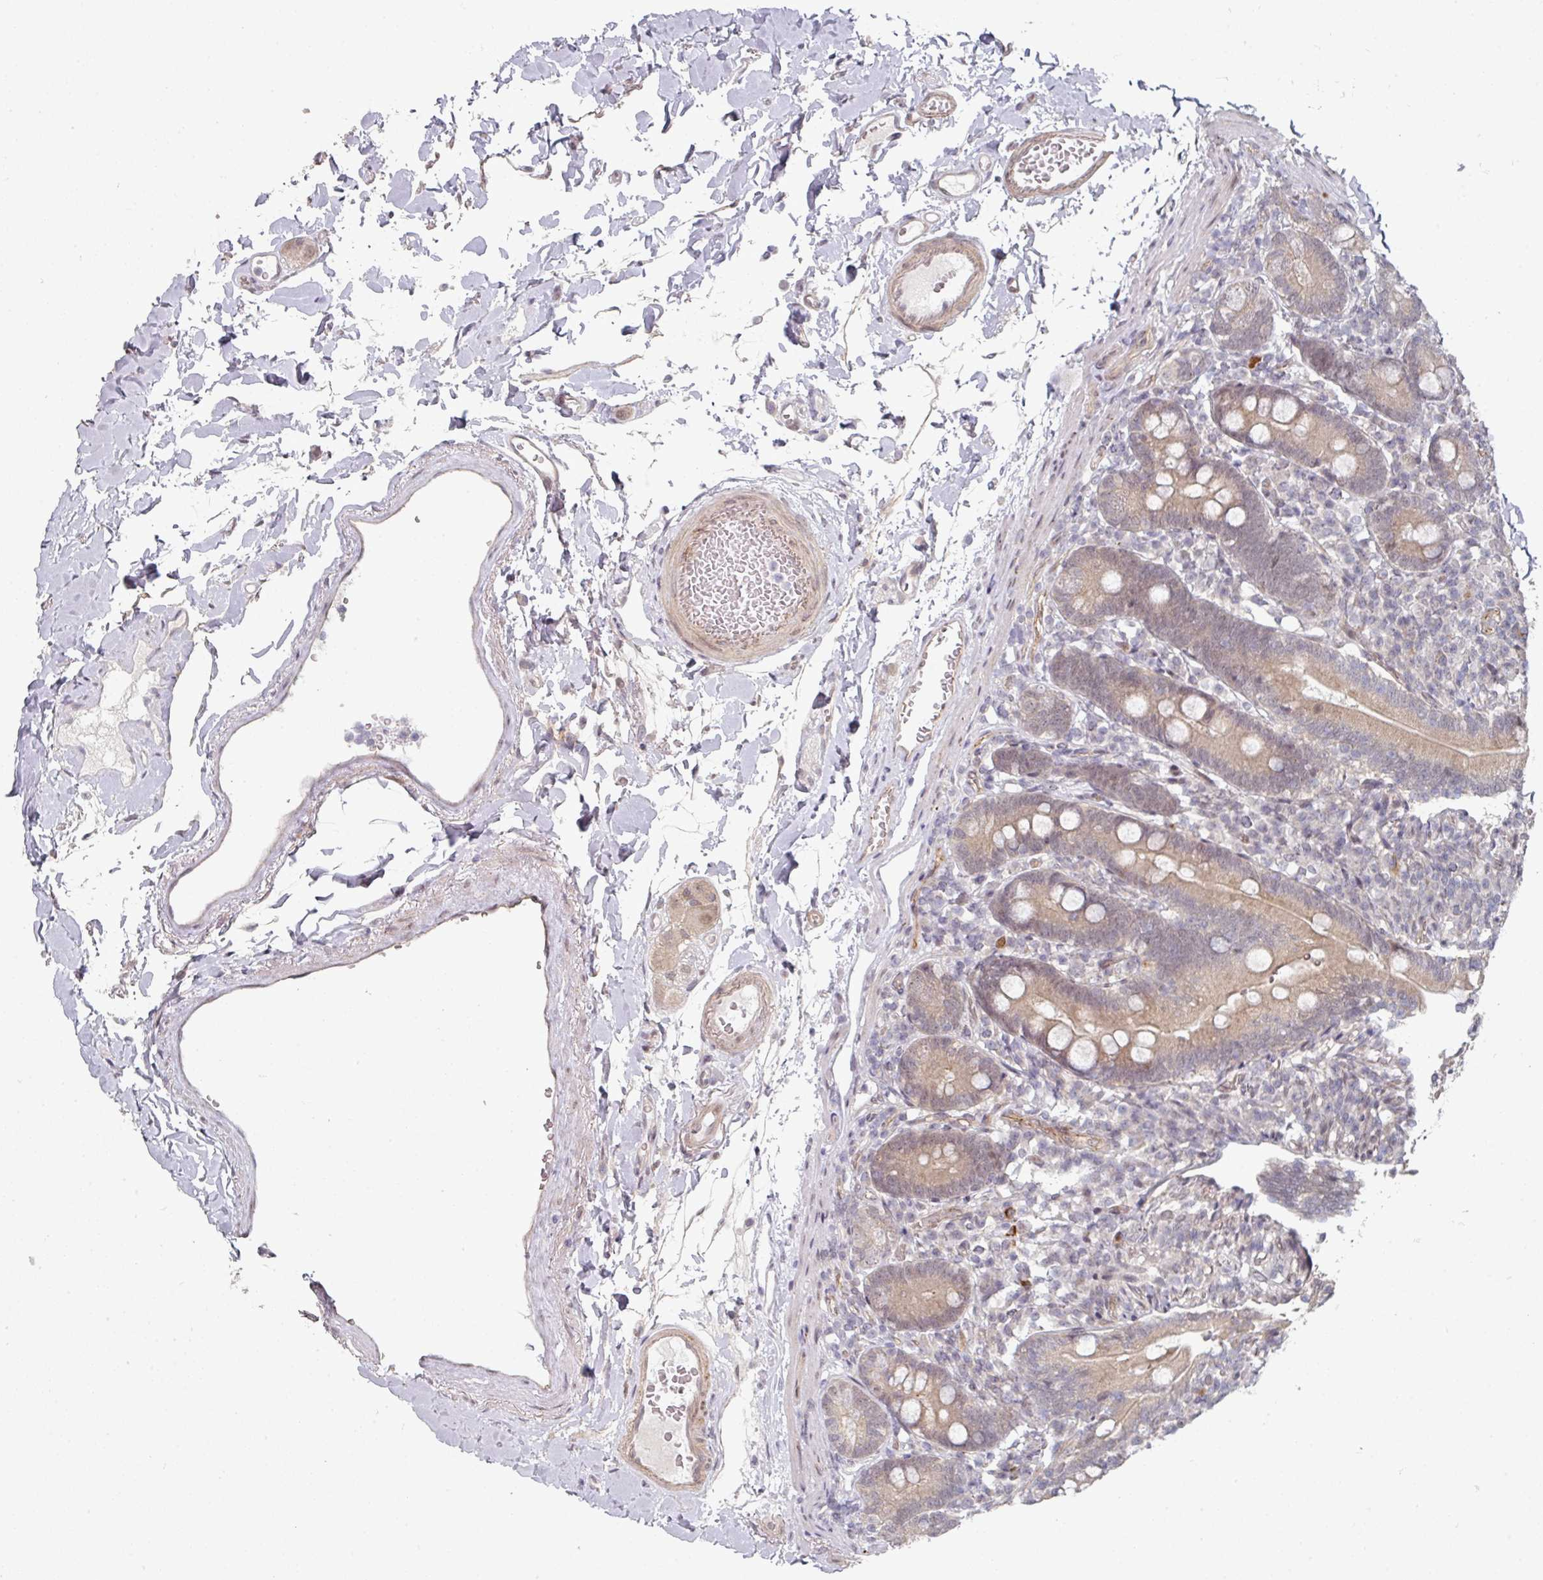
{"staining": {"intensity": "moderate", "quantity": "25%-75%", "location": "cytoplasmic/membranous,nuclear"}, "tissue": "duodenum", "cell_type": "Glandular cells", "image_type": "normal", "snomed": [{"axis": "morphology", "description": "Normal tissue, NOS"}, {"axis": "topography", "description": "Duodenum"}], "caption": "Brown immunohistochemical staining in benign human duodenum demonstrates moderate cytoplasmic/membranous,nuclear expression in approximately 25%-75% of glandular cells.", "gene": "TMCC1", "patient": {"sex": "female", "age": 67}}